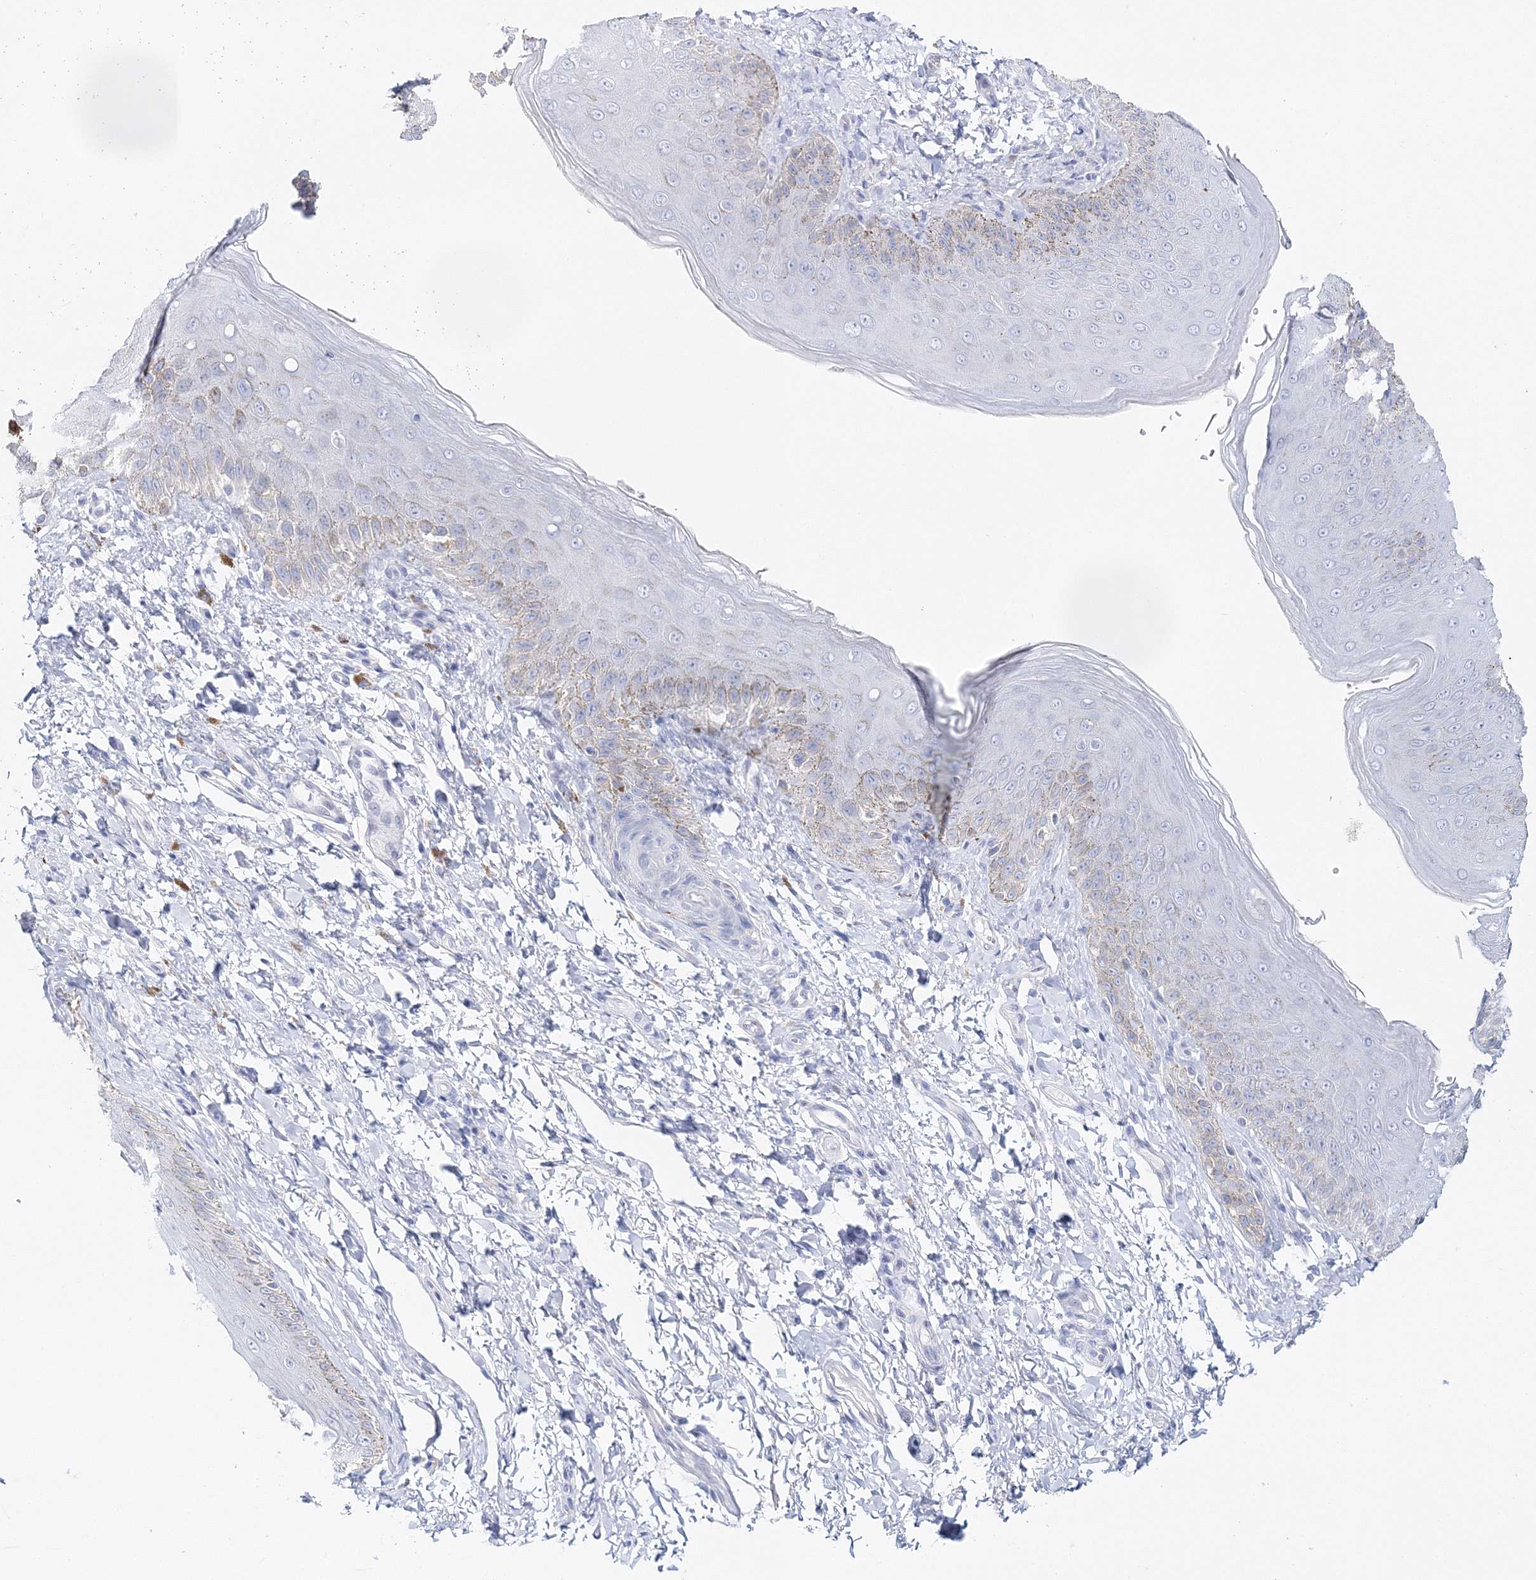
{"staining": {"intensity": "weak", "quantity": "<25%", "location": "cytoplasmic/membranous"}, "tissue": "skin", "cell_type": "Epidermal cells", "image_type": "normal", "snomed": [{"axis": "morphology", "description": "Normal tissue, NOS"}, {"axis": "topography", "description": "Anal"}], "caption": "An image of human skin is negative for staining in epidermal cells. The staining is performed using DAB (3,3'-diaminobenzidine) brown chromogen with nuclei counter-stained in using hematoxylin.", "gene": "MYOZ2", "patient": {"sex": "male", "age": 44}}